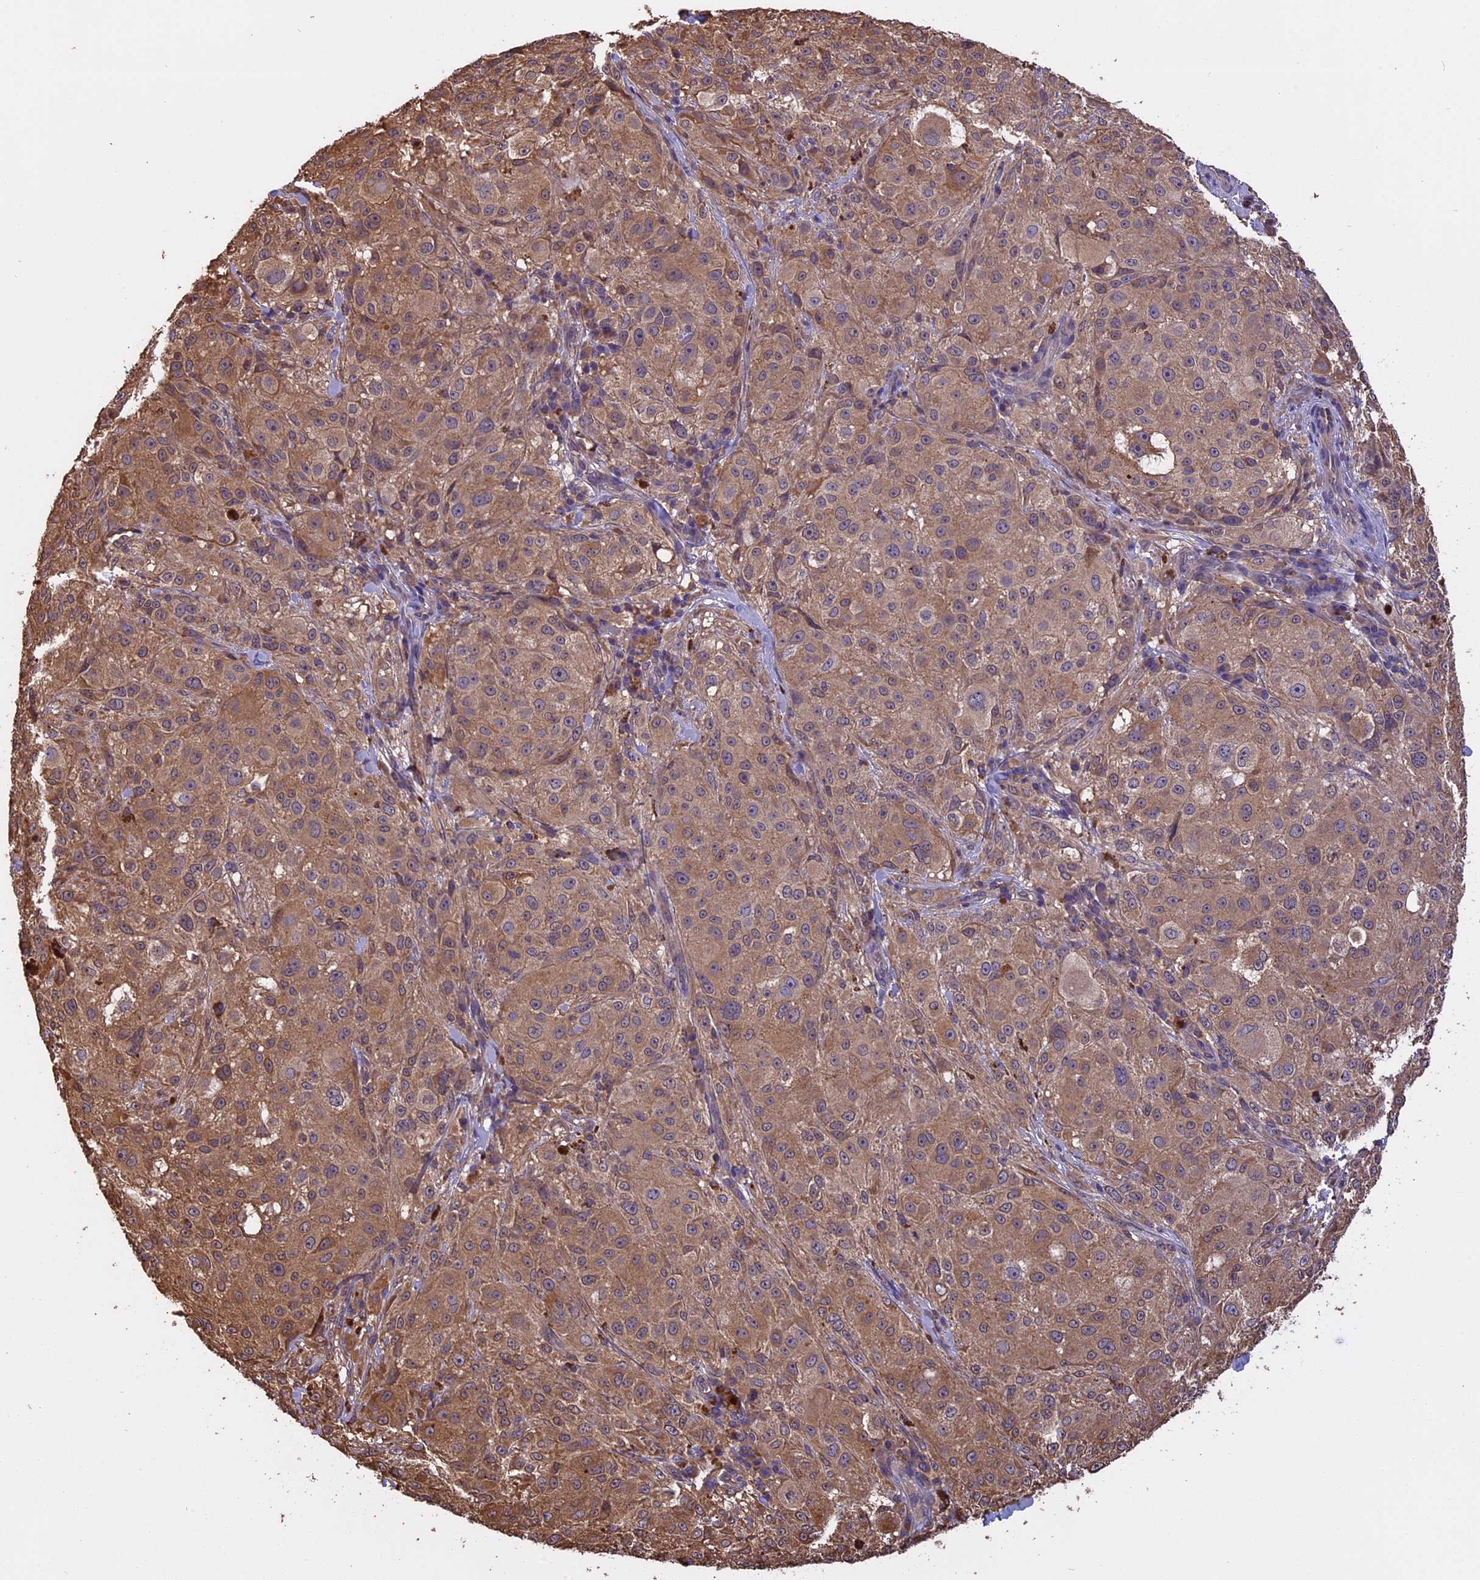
{"staining": {"intensity": "moderate", "quantity": ">75%", "location": "cytoplasmic/membranous"}, "tissue": "melanoma", "cell_type": "Tumor cells", "image_type": "cancer", "snomed": [{"axis": "morphology", "description": "Necrosis, NOS"}, {"axis": "morphology", "description": "Malignant melanoma, NOS"}, {"axis": "topography", "description": "Skin"}], "caption": "A medium amount of moderate cytoplasmic/membranous staining is identified in about >75% of tumor cells in malignant melanoma tissue. (Brightfield microscopy of DAB IHC at high magnification).", "gene": "CHMP2A", "patient": {"sex": "female", "age": 87}}